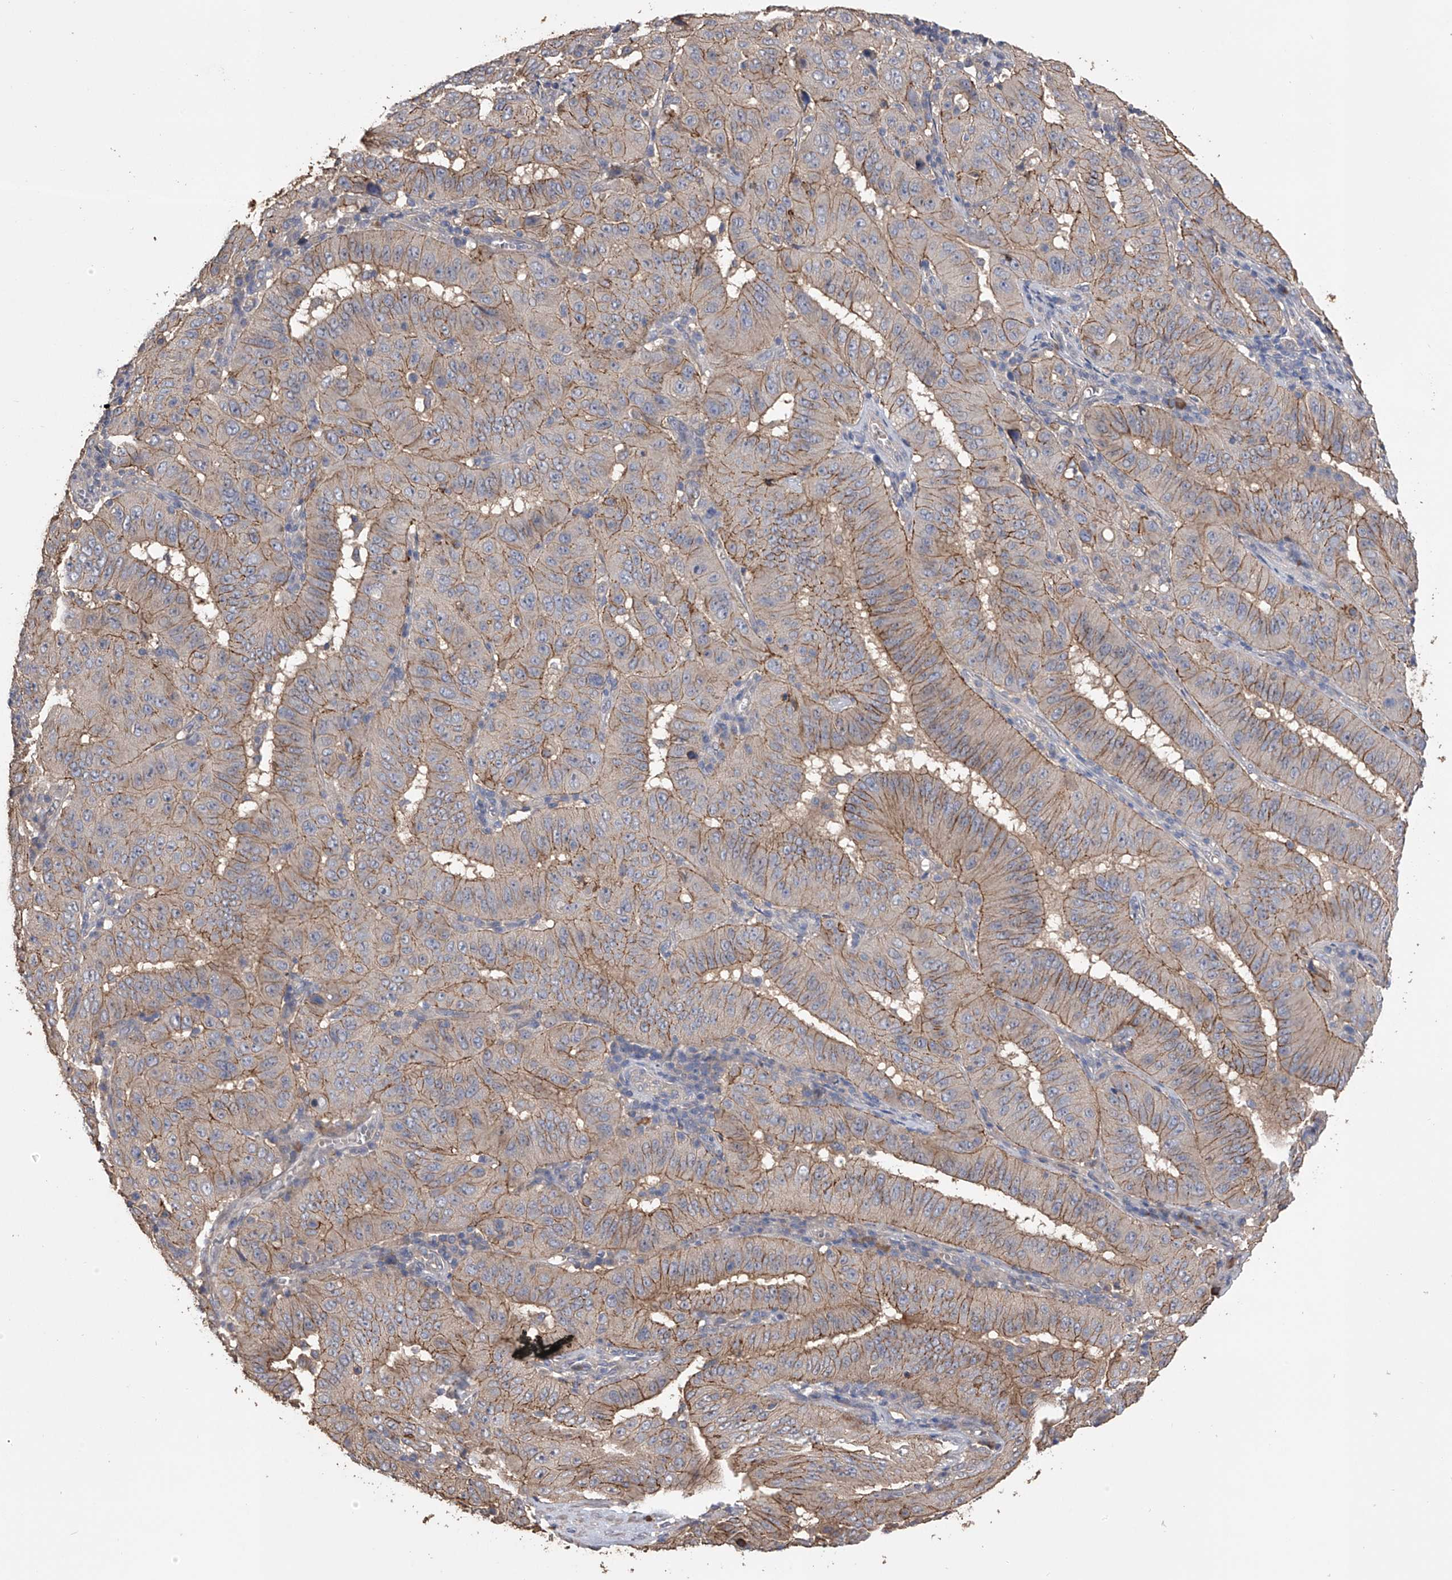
{"staining": {"intensity": "moderate", "quantity": ">75%", "location": "cytoplasmic/membranous"}, "tissue": "pancreatic cancer", "cell_type": "Tumor cells", "image_type": "cancer", "snomed": [{"axis": "morphology", "description": "Adenocarcinoma, NOS"}, {"axis": "topography", "description": "Pancreas"}], "caption": "The immunohistochemical stain labels moderate cytoplasmic/membranous staining in tumor cells of pancreatic cancer tissue.", "gene": "ZNF343", "patient": {"sex": "male", "age": 63}}